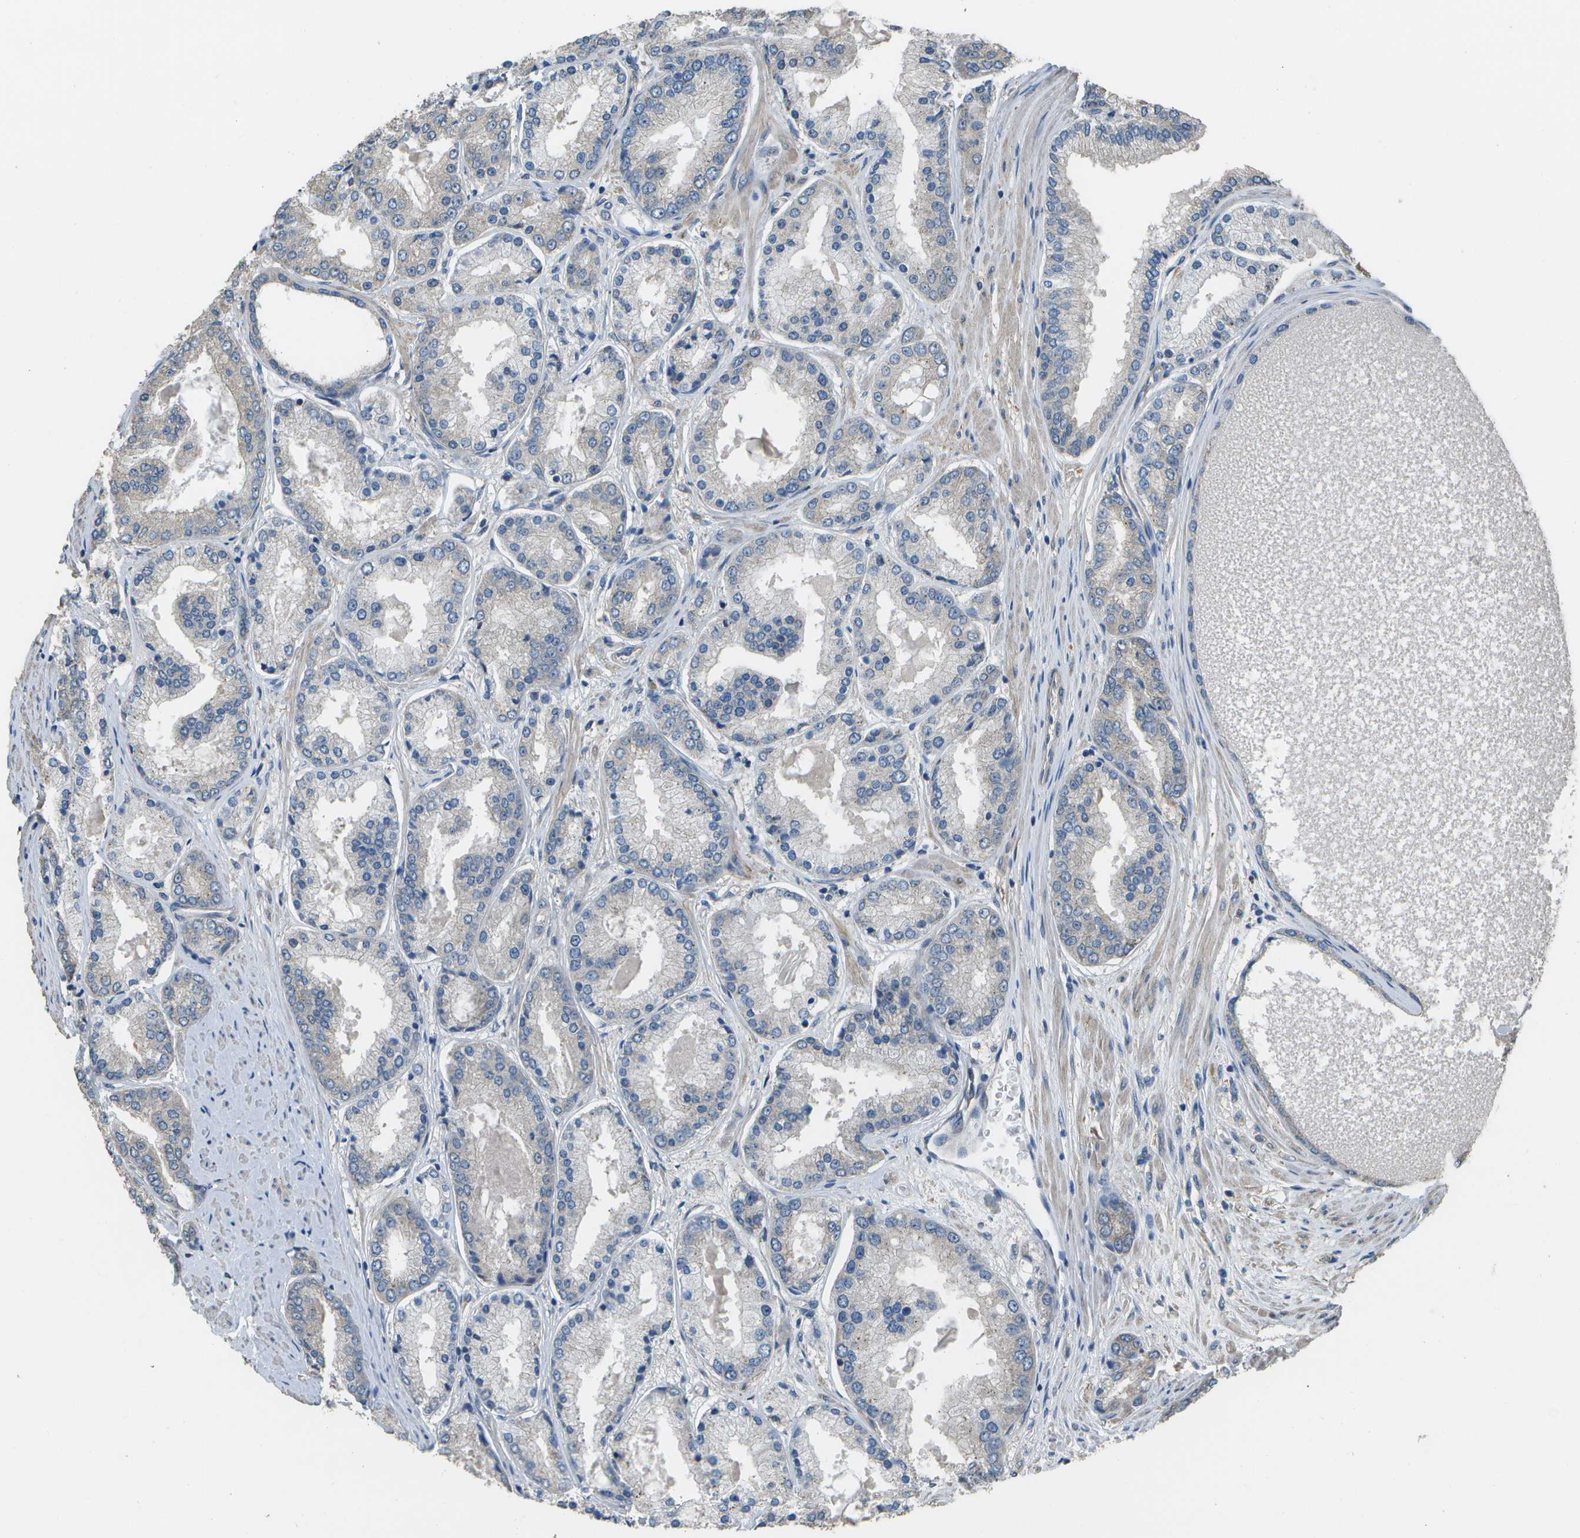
{"staining": {"intensity": "weak", "quantity": "<25%", "location": "cytoplasmic/membranous"}, "tissue": "prostate cancer", "cell_type": "Tumor cells", "image_type": "cancer", "snomed": [{"axis": "morphology", "description": "Adenocarcinoma, High grade"}, {"axis": "topography", "description": "Prostate"}], "caption": "Immunohistochemistry (IHC) micrograph of neoplastic tissue: high-grade adenocarcinoma (prostate) stained with DAB (3,3'-diaminobenzidine) displays no significant protein expression in tumor cells.", "gene": "CLNS1A", "patient": {"sex": "male", "age": 59}}